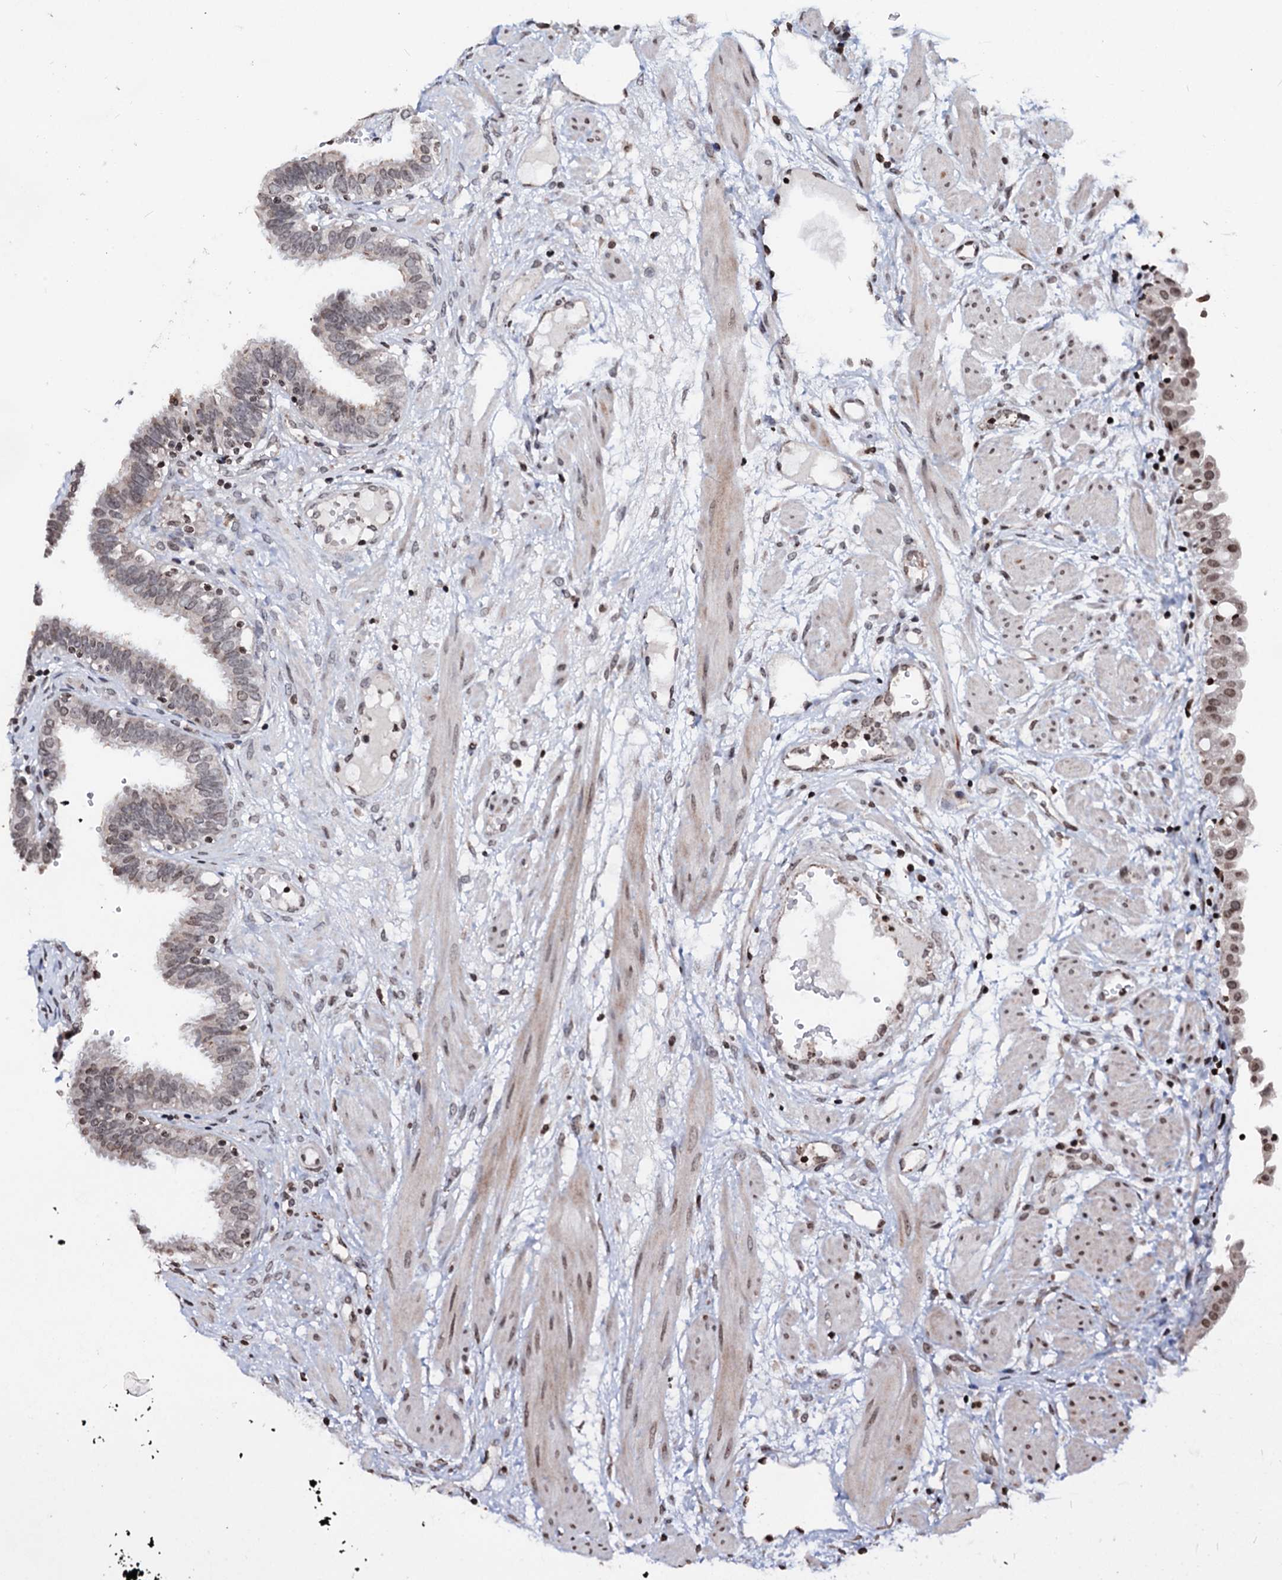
{"staining": {"intensity": "weak", "quantity": "25%-75%", "location": "nuclear"}, "tissue": "fallopian tube", "cell_type": "Glandular cells", "image_type": "normal", "snomed": [{"axis": "morphology", "description": "Normal tissue, NOS"}, {"axis": "topography", "description": "Fallopian tube"}, {"axis": "topography", "description": "Placenta"}], "caption": "Immunohistochemical staining of unremarkable fallopian tube exhibits low levels of weak nuclear expression in about 25%-75% of glandular cells.", "gene": "LSM11", "patient": {"sex": "female", "age": 32}}